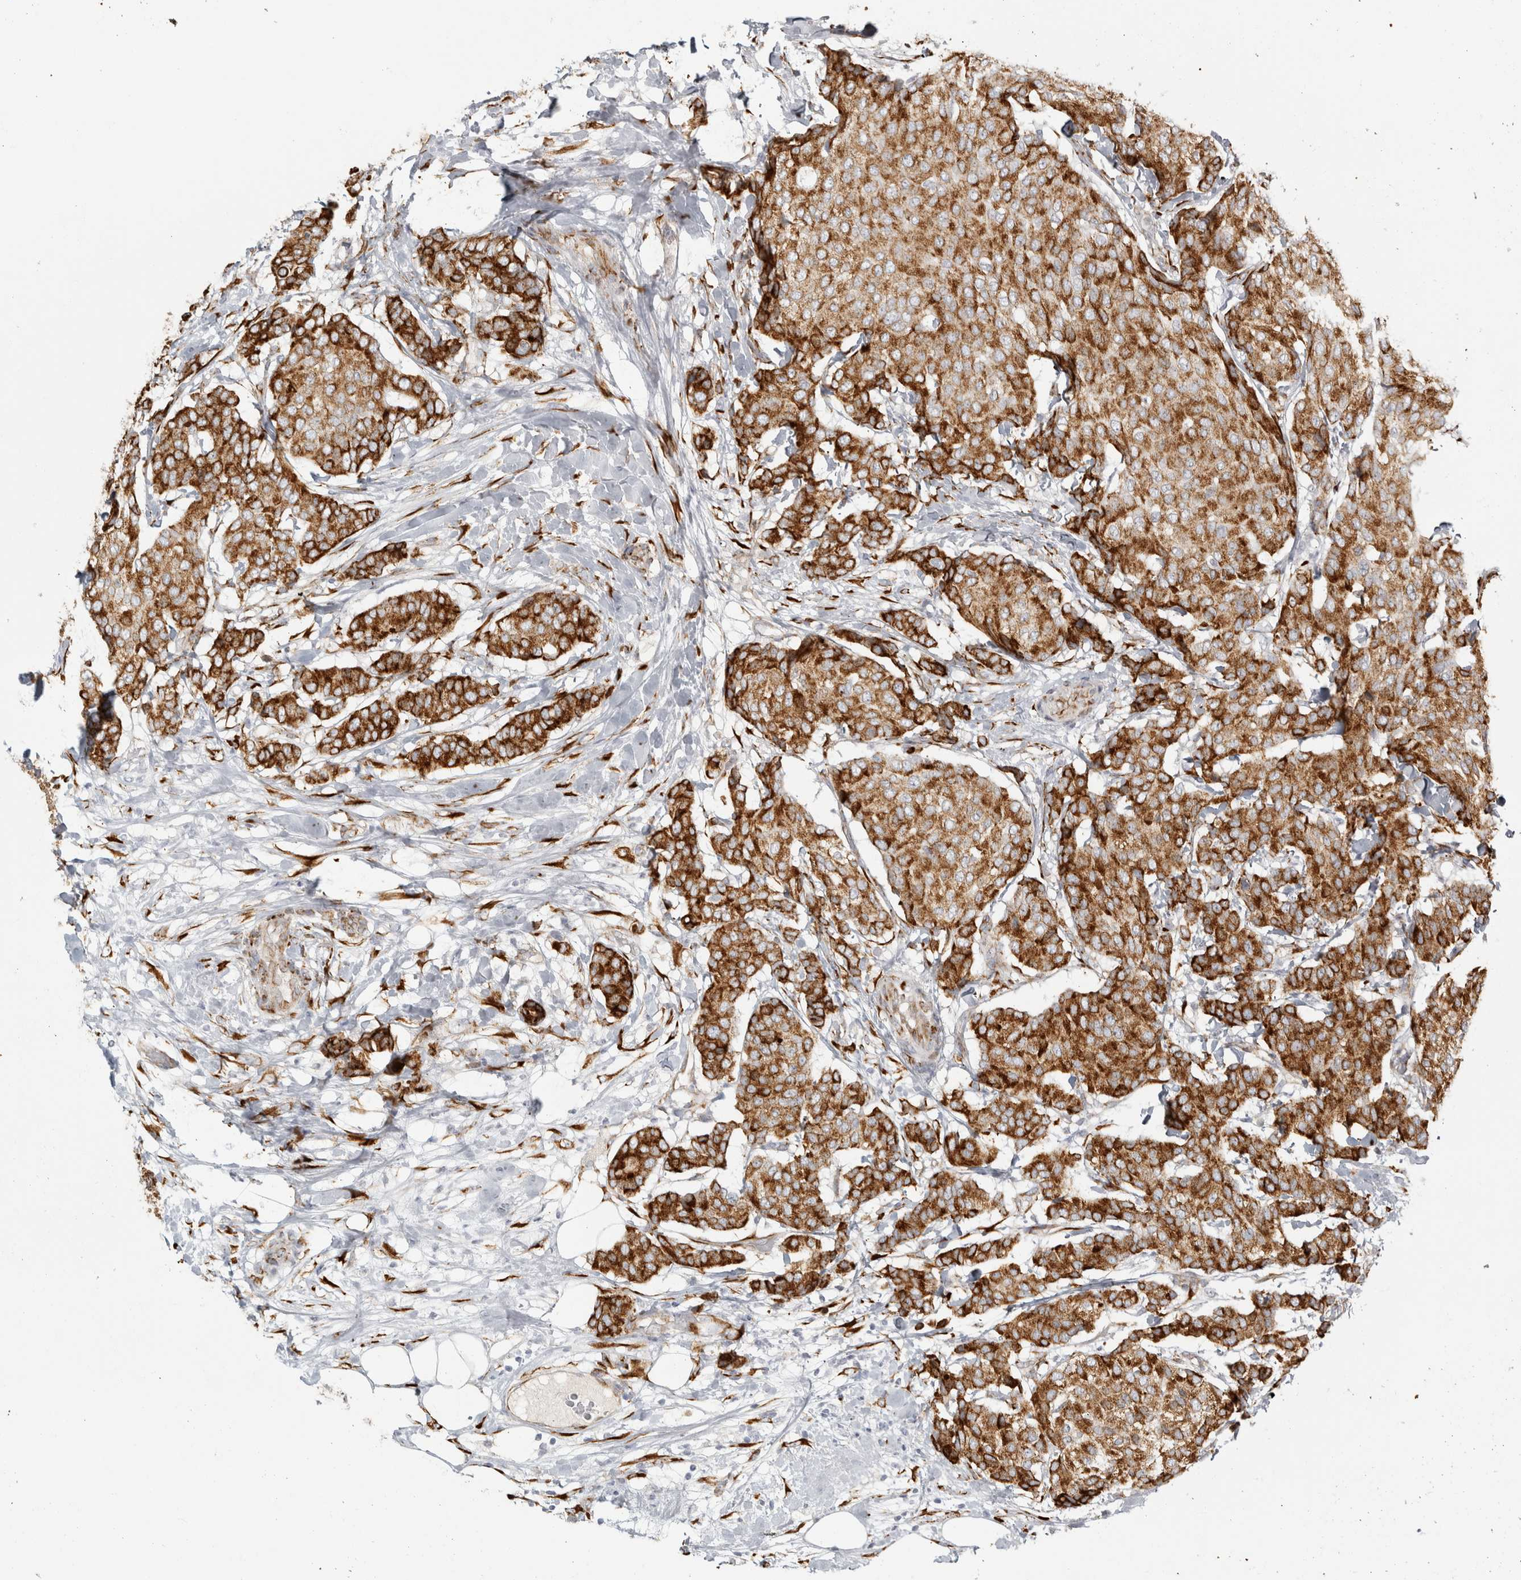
{"staining": {"intensity": "strong", "quantity": ">75%", "location": "cytoplasmic/membranous"}, "tissue": "breast cancer", "cell_type": "Tumor cells", "image_type": "cancer", "snomed": [{"axis": "morphology", "description": "Duct carcinoma"}, {"axis": "topography", "description": "Breast"}], "caption": "Breast cancer (intraductal carcinoma) tissue demonstrates strong cytoplasmic/membranous expression in about >75% of tumor cells, visualized by immunohistochemistry. The protein of interest is shown in brown color, while the nuclei are stained blue.", "gene": "OSTN", "patient": {"sex": "female", "age": 75}}